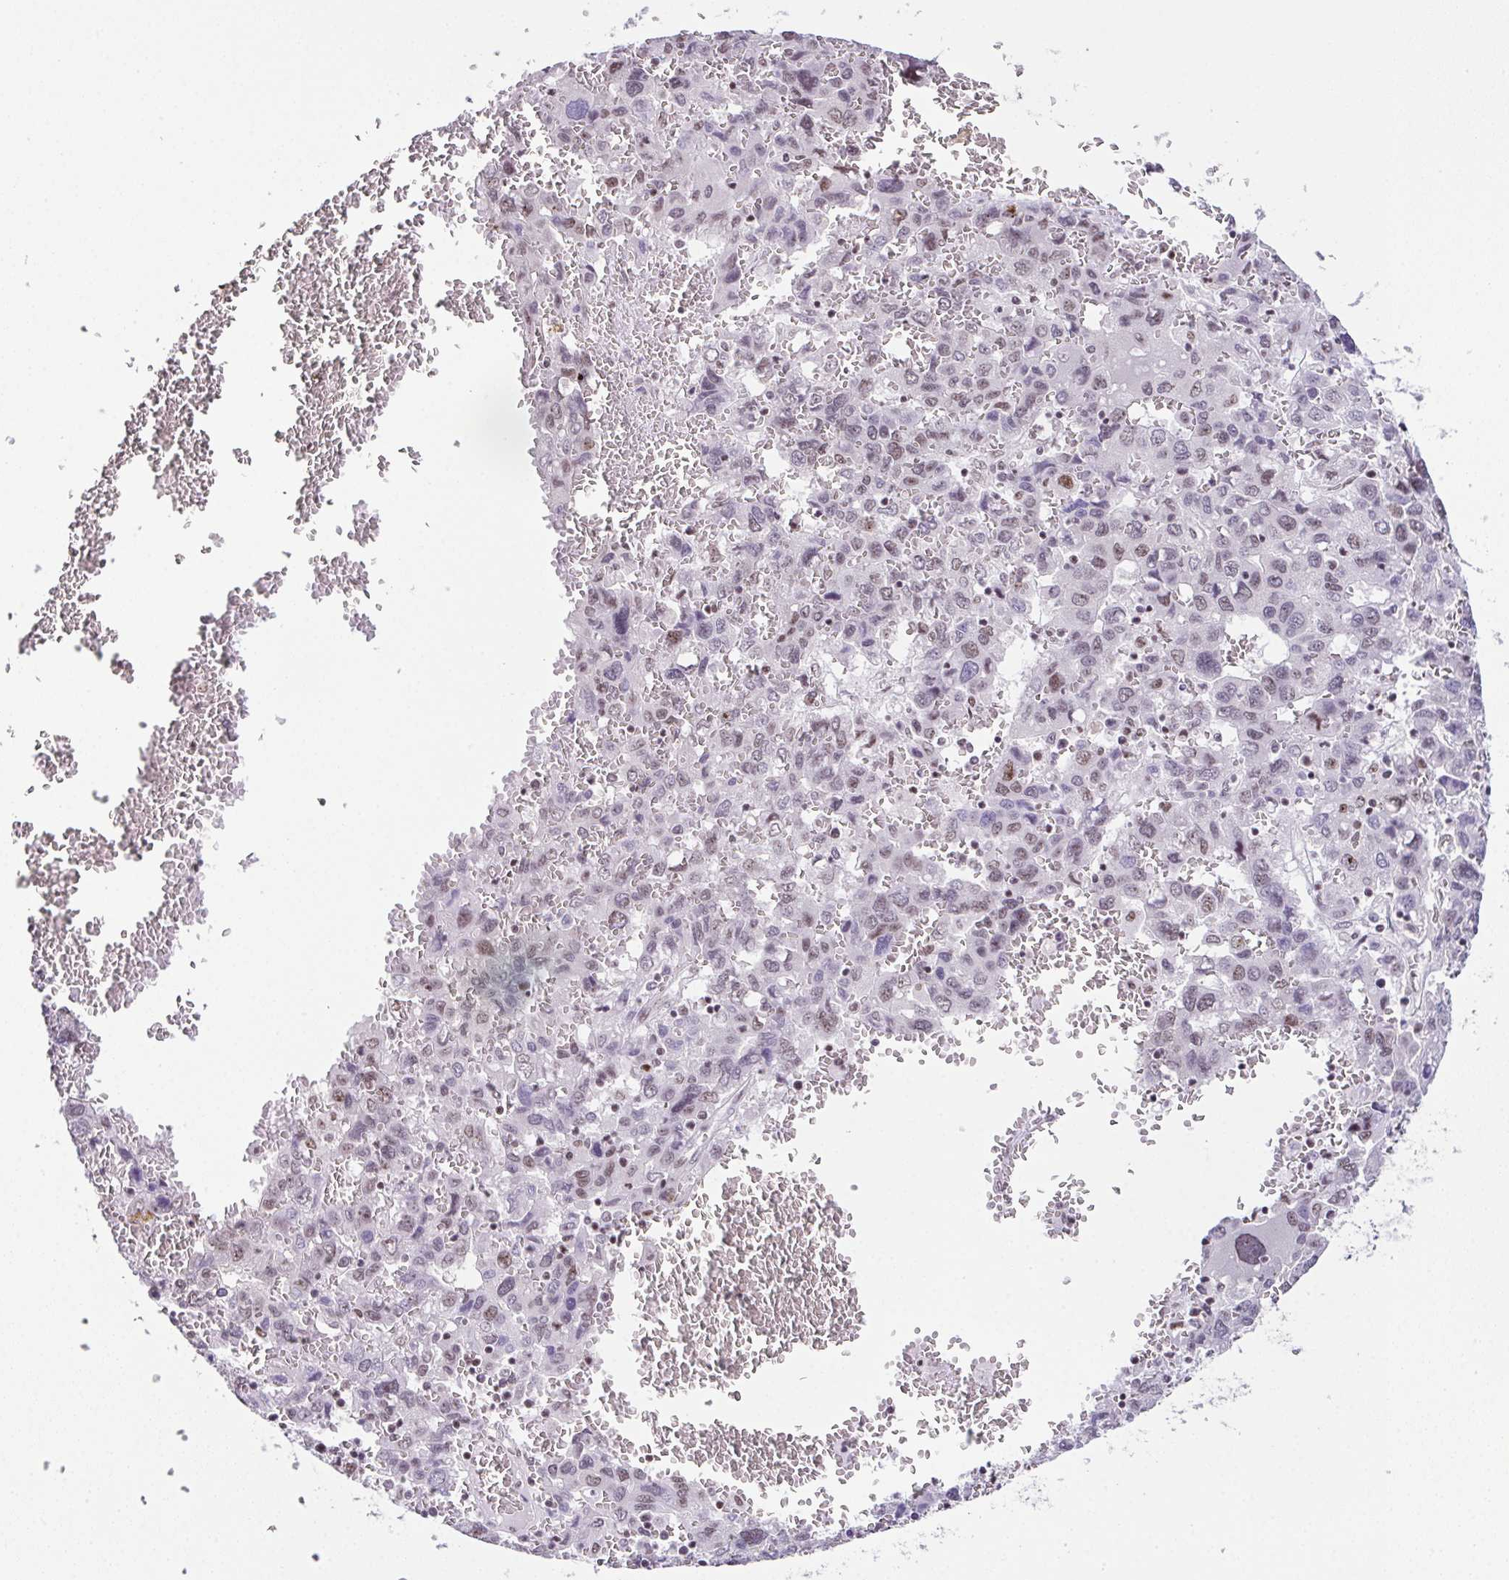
{"staining": {"intensity": "weak", "quantity": "25%-75%", "location": "nuclear"}, "tissue": "liver cancer", "cell_type": "Tumor cells", "image_type": "cancer", "snomed": [{"axis": "morphology", "description": "Carcinoma, Hepatocellular, NOS"}, {"axis": "topography", "description": "Liver"}], "caption": "Liver cancer (hepatocellular carcinoma) tissue shows weak nuclear staining in about 25%-75% of tumor cells, visualized by immunohistochemistry.", "gene": "ZNF800", "patient": {"sex": "male", "age": 69}}